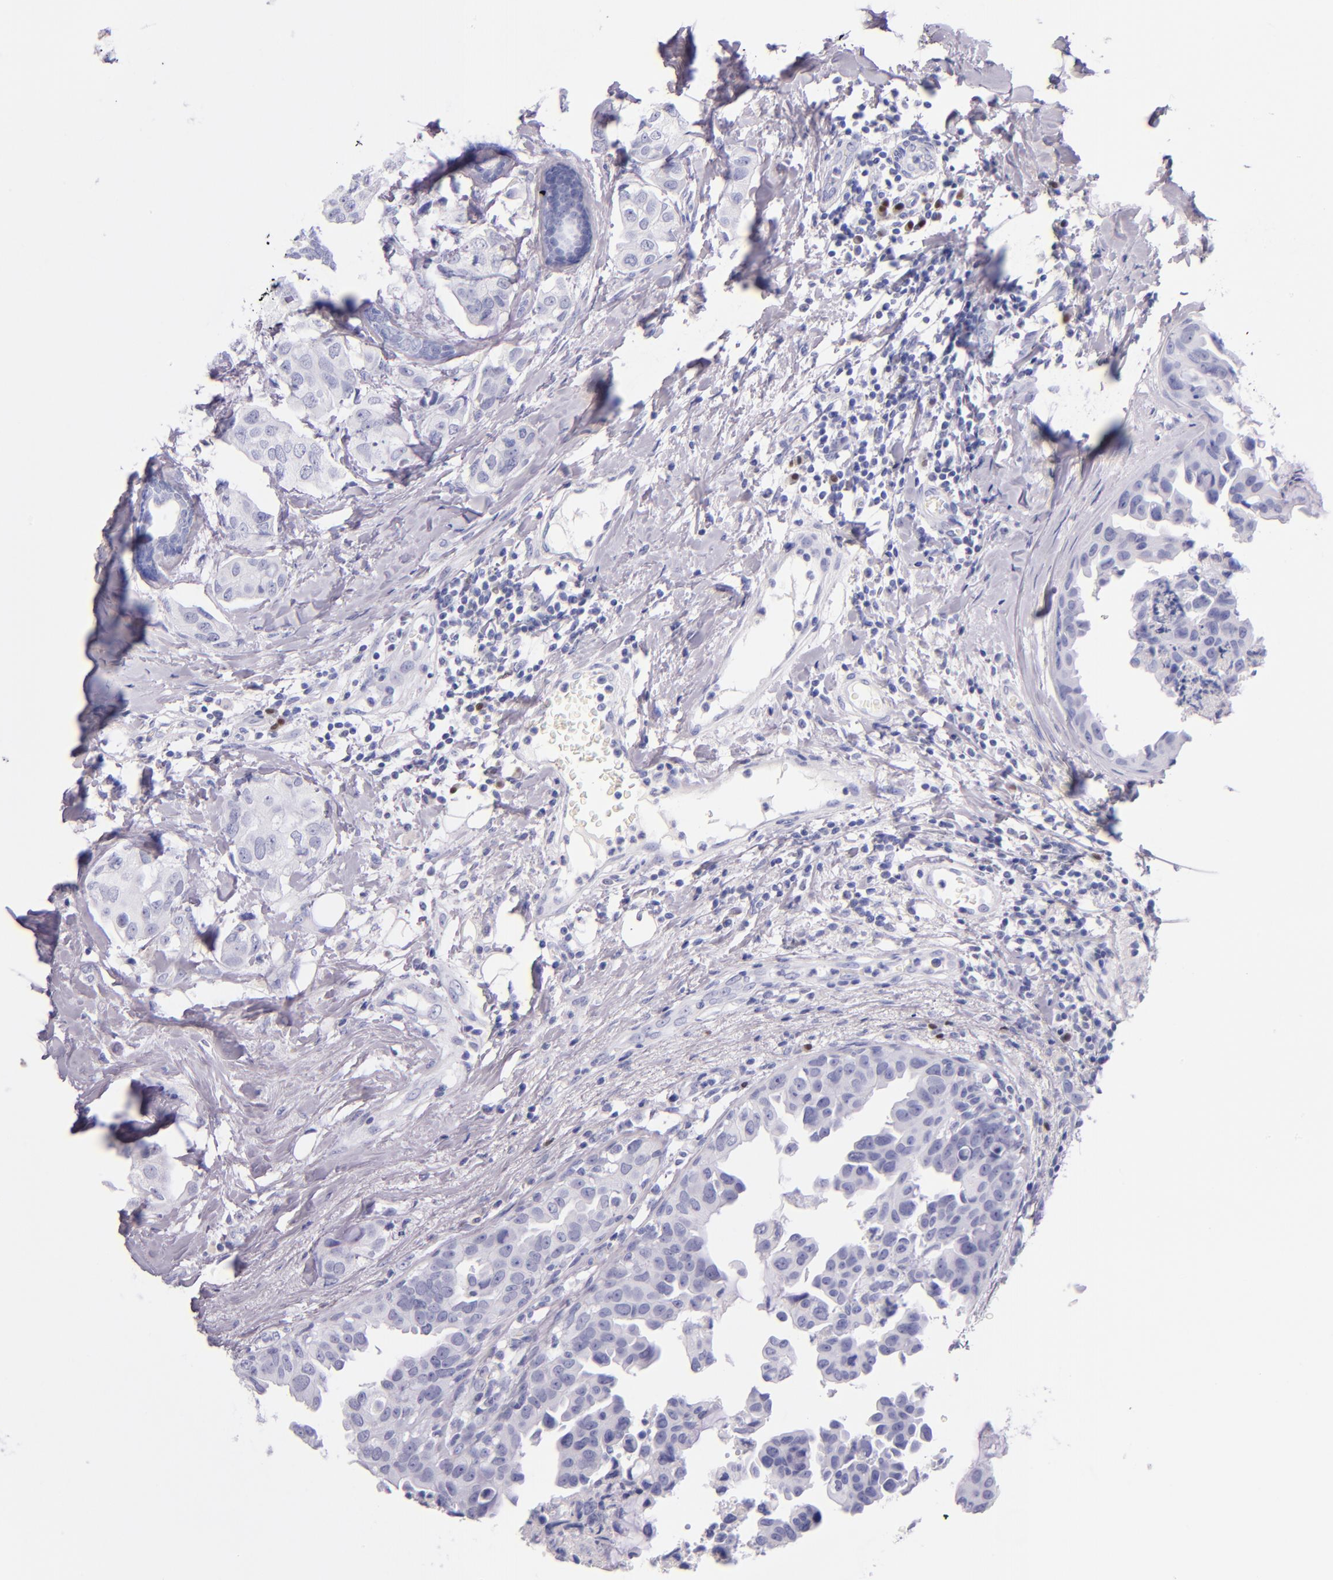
{"staining": {"intensity": "negative", "quantity": "none", "location": "none"}, "tissue": "breast cancer", "cell_type": "Tumor cells", "image_type": "cancer", "snomed": [{"axis": "morphology", "description": "Duct carcinoma"}, {"axis": "topography", "description": "Breast"}], "caption": "An immunohistochemistry (IHC) photomicrograph of breast cancer is shown. There is no staining in tumor cells of breast cancer.", "gene": "IRF4", "patient": {"sex": "female", "age": 40}}